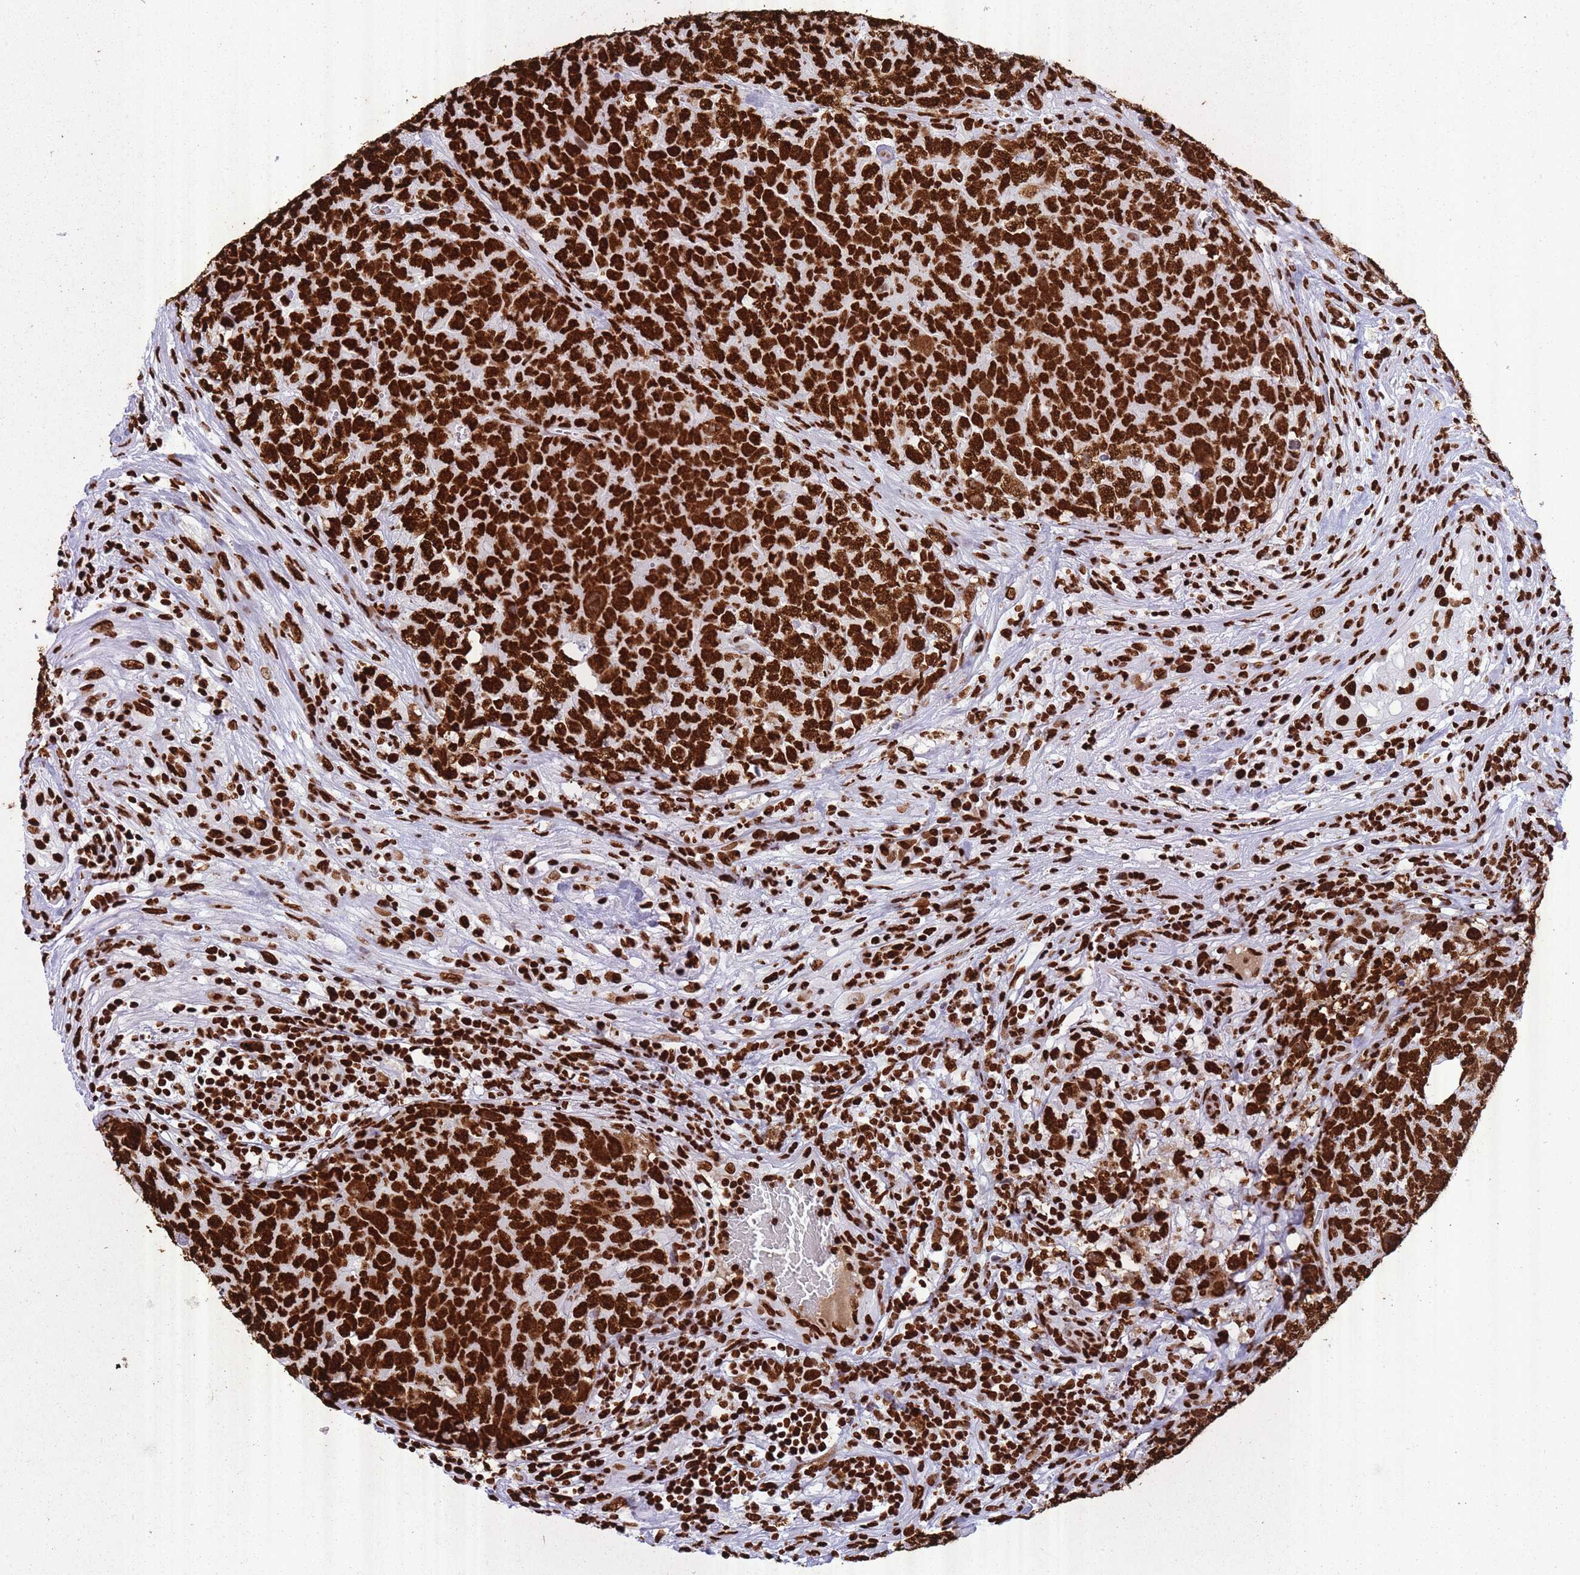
{"staining": {"intensity": "strong", "quantity": ">75%", "location": "nuclear"}, "tissue": "testis cancer", "cell_type": "Tumor cells", "image_type": "cancer", "snomed": [{"axis": "morphology", "description": "Seminoma, NOS"}, {"axis": "morphology", "description": "Teratoma, malignant, NOS"}, {"axis": "topography", "description": "Testis"}], "caption": "Testis teratoma (malignant) stained with a protein marker demonstrates strong staining in tumor cells.", "gene": "HNRNPUL1", "patient": {"sex": "male", "age": 34}}